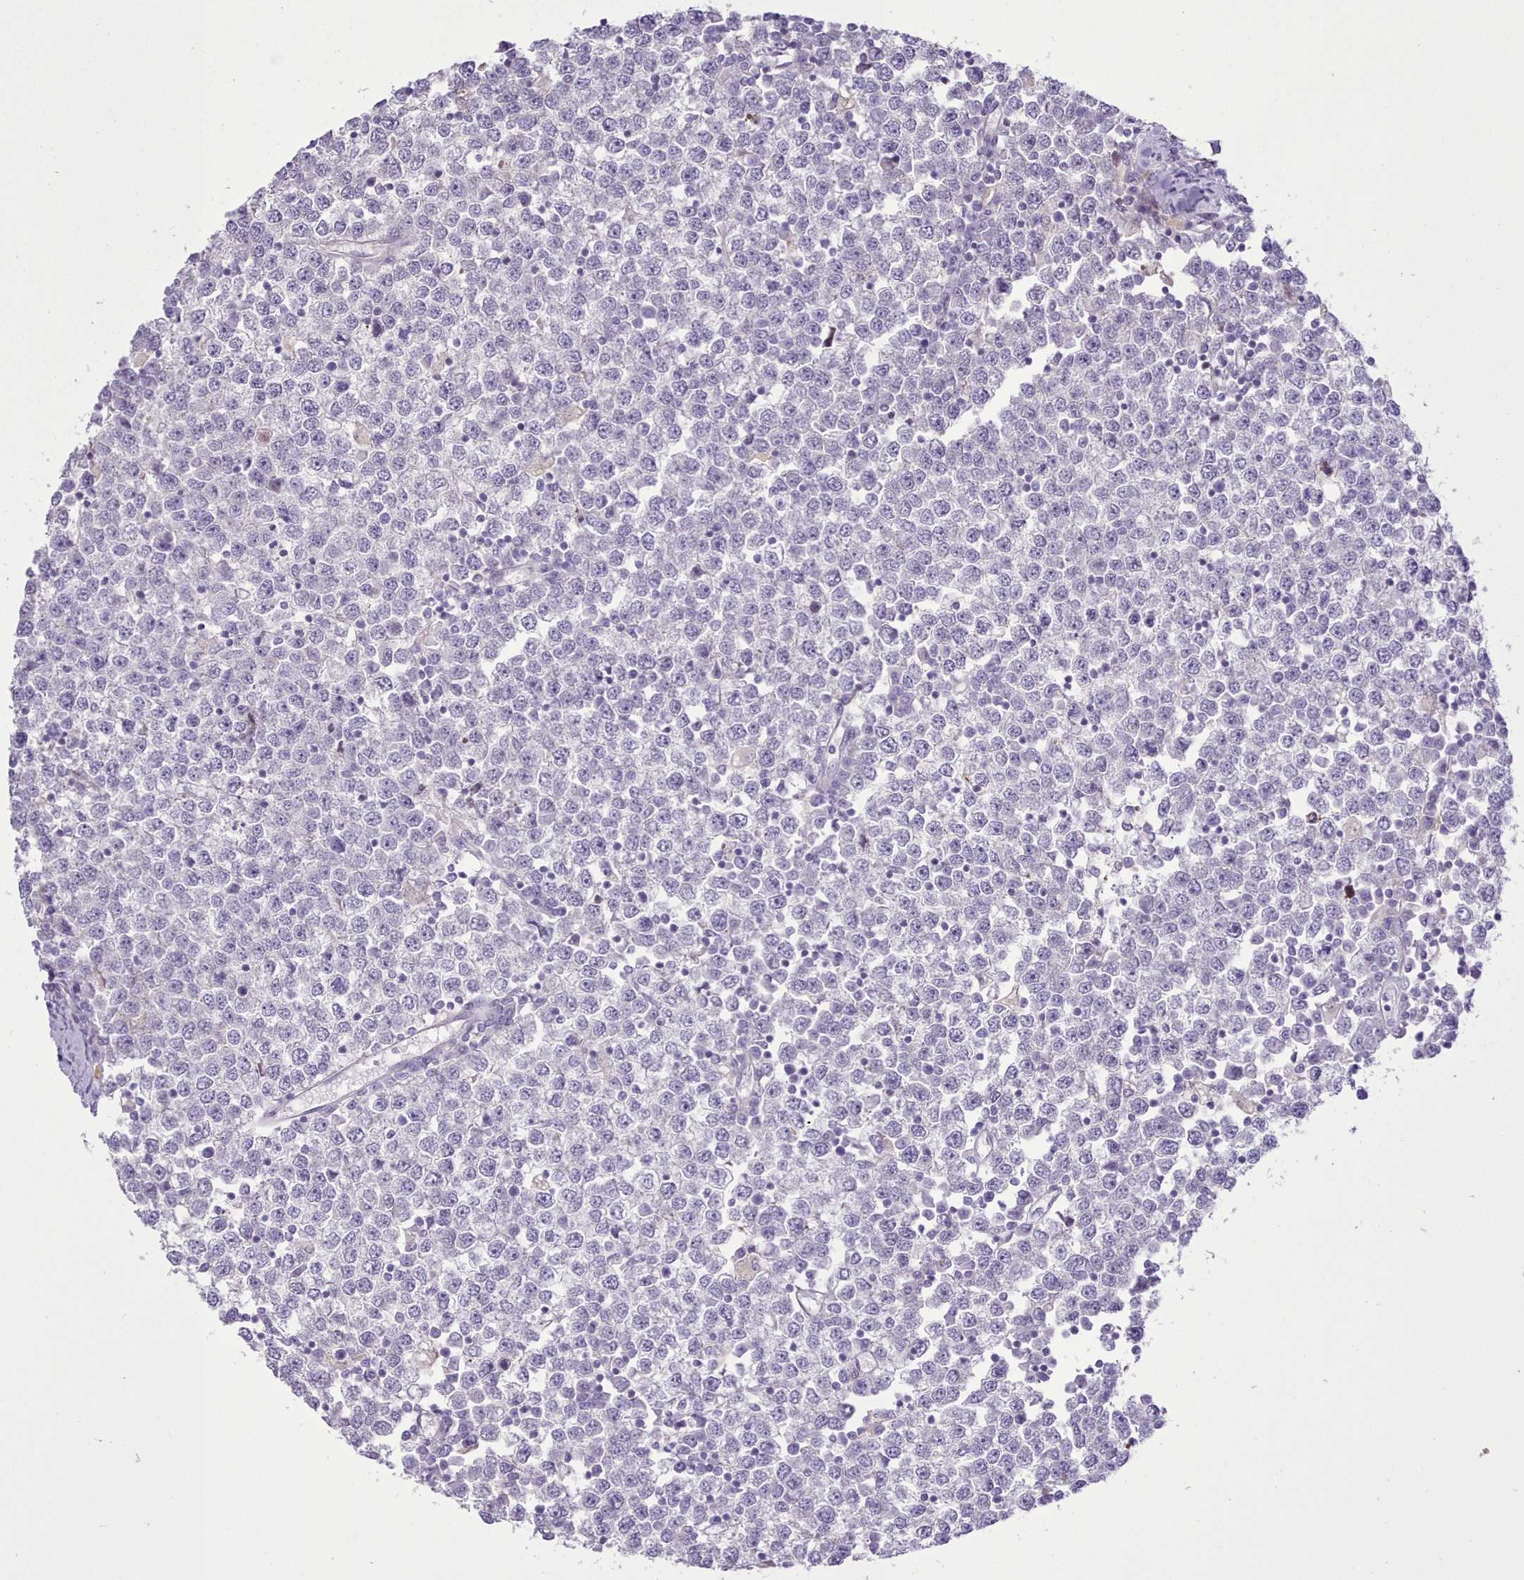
{"staining": {"intensity": "negative", "quantity": "none", "location": "none"}, "tissue": "testis cancer", "cell_type": "Tumor cells", "image_type": "cancer", "snomed": [{"axis": "morphology", "description": "Seminoma, NOS"}, {"axis": "topography", "description": "Testis"}], "caption": "Tumor cells are negative for protein expression in human testis cancer (seminoma). (DAB (3,3'-diaminobenzidine) immunohistochemistry, high magnification).", "gene": "SRD5A1", "patient": {"sex": "male", "age": 65}}